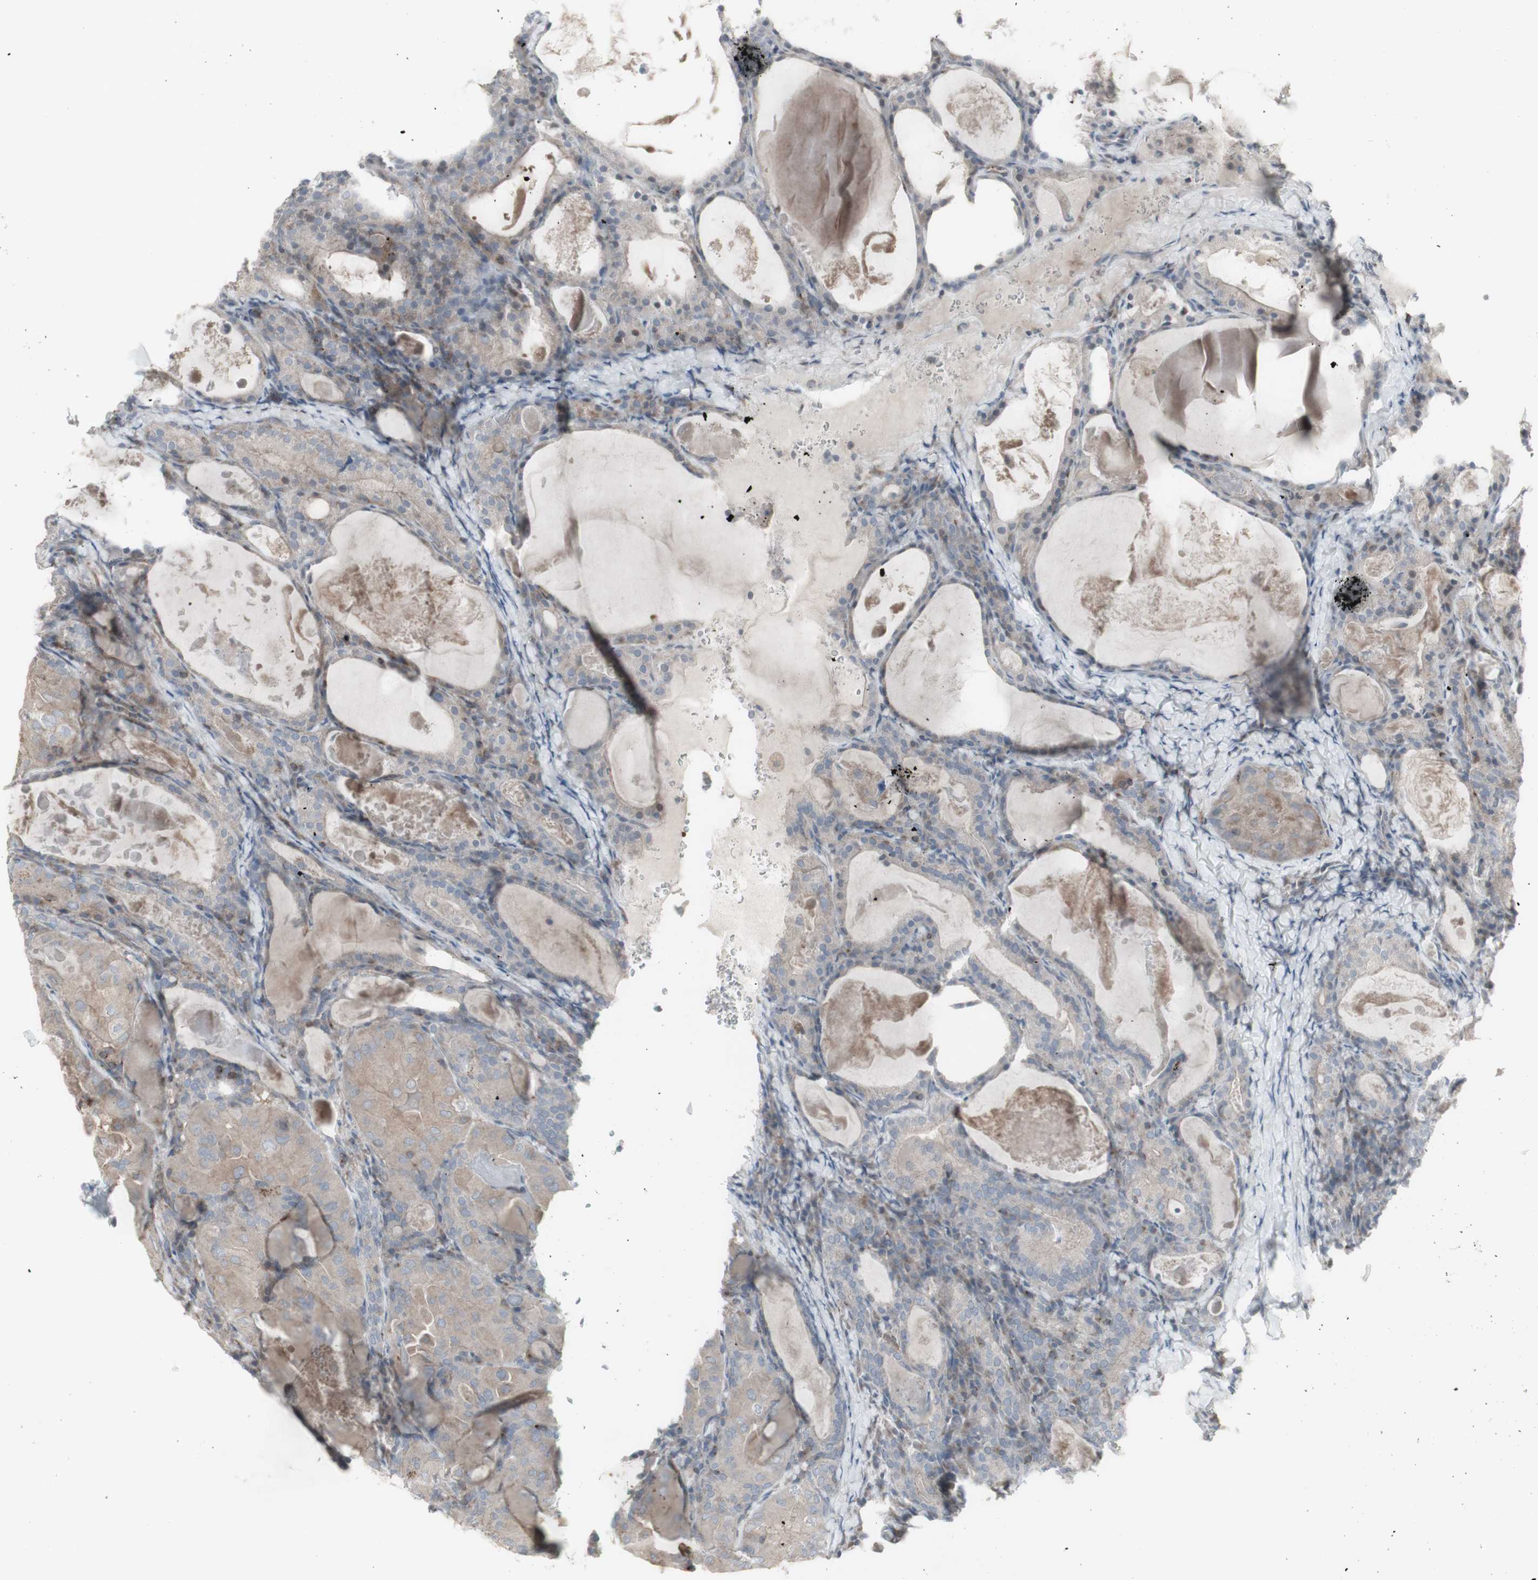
{"staining": {"intensity": "weak", "quantity": "25%-75%", "location": "cytoplasmic/membranous"}, "tissue": "thyroid cancer", "cell_type": "Tumor cells", "image_type": "cancer", "snomed": [{"axis": "morphology", "description": "Papillary adenocarcinoma, NOS"}, {"axis": "topography", "description": "Thyroid gland"}], "caption": "Immunohistochemistry (IHC) micrograph of neoplastic tissue: thyroid cancer (papillary adenocarcinoma) stained using immunohistochemistry (IHC) displays low levels of weak protein expression localized specifically in the cytoplasmic/membranous of tumor cells, appearing as a cytoplasmic/membranous brown color.", "gene": "GALNT6", "patient": {"sex": "female", "age": 42}}